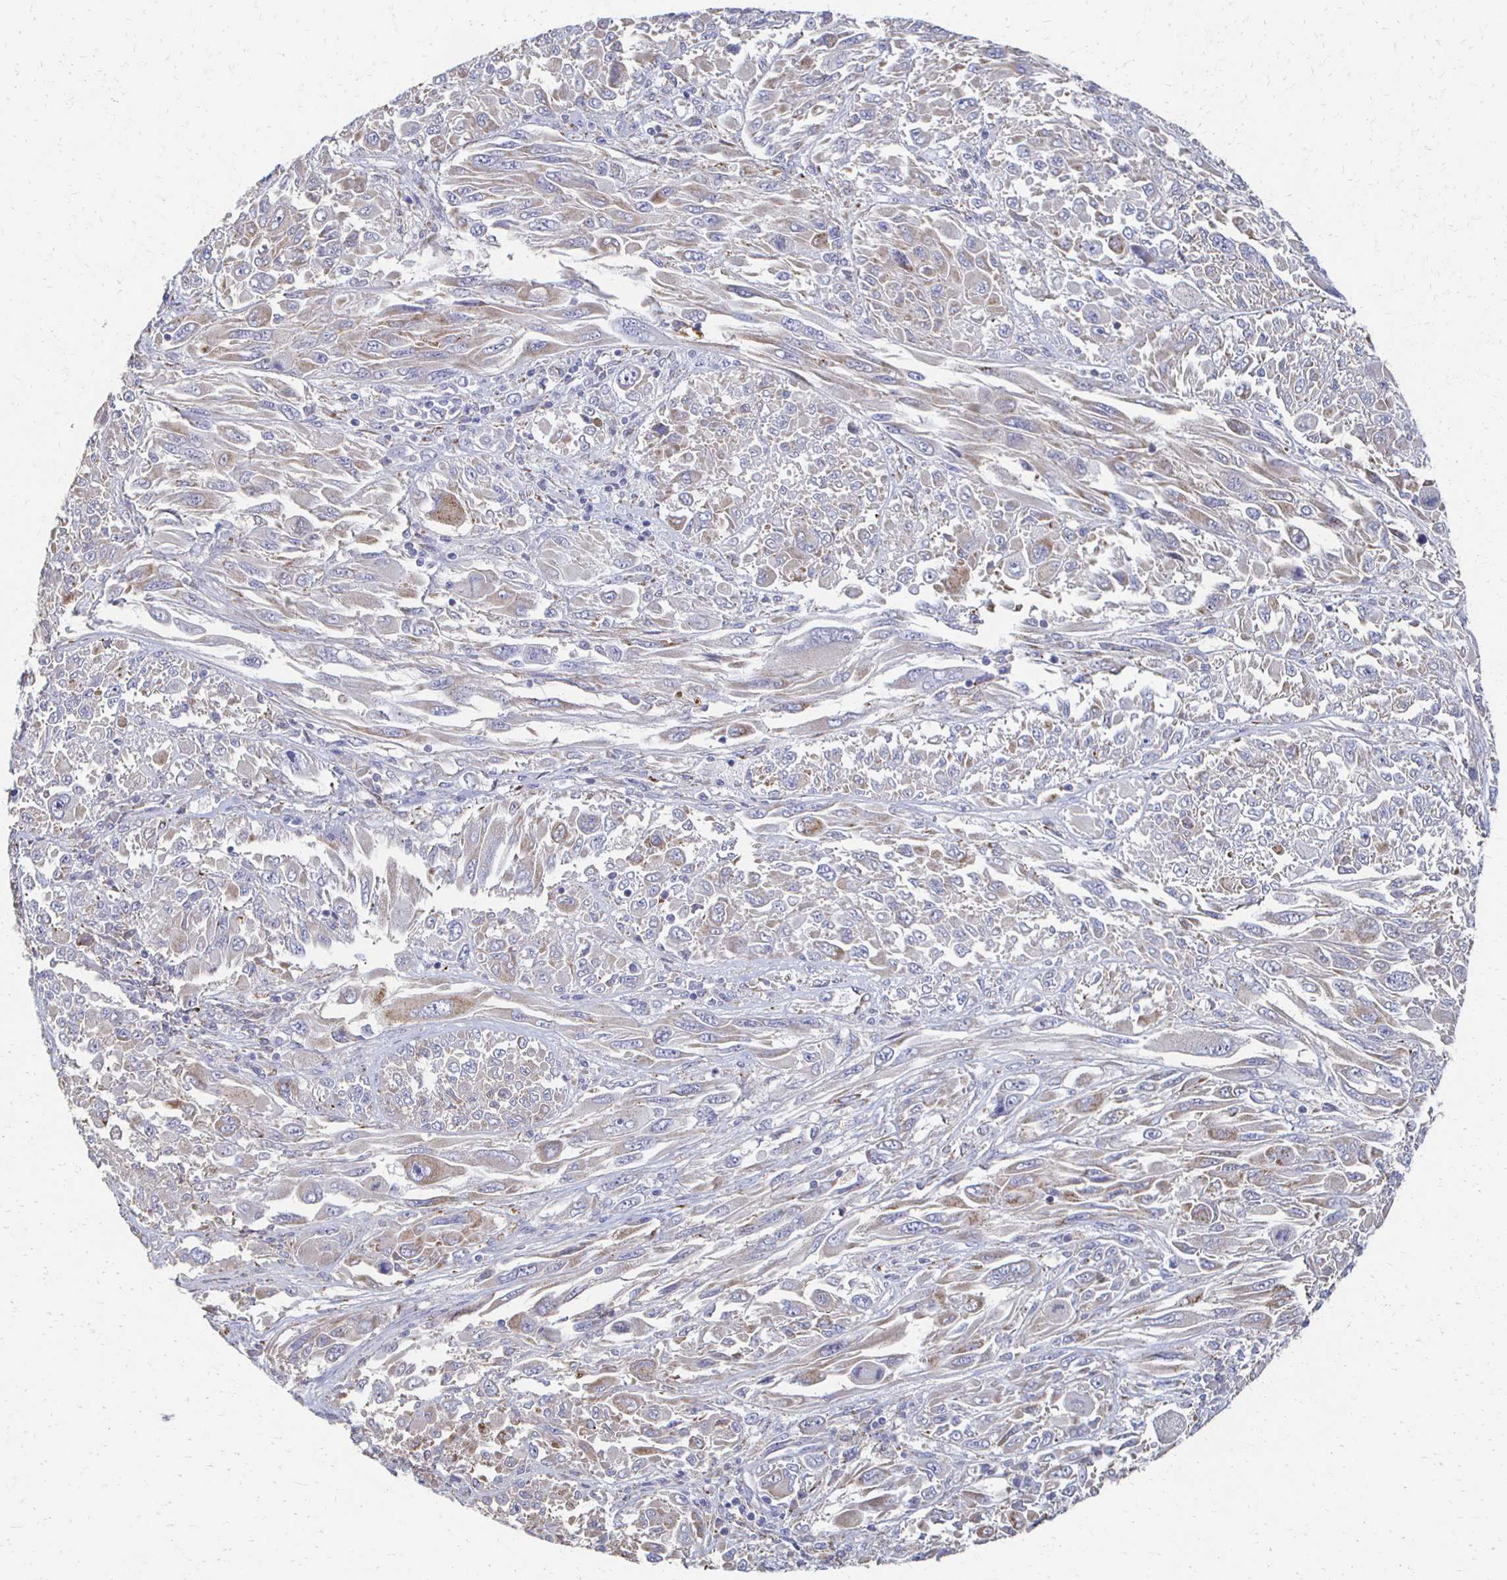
{"staining": {"intensity": "weak", "quantity": "25%-75%", "location": "cytoplasmic/membranous"}, "tissue": "melanoma", "cell_type": "Tumor cells", "image_type": "cancer", "snomed": [{"axis": "morphology", "description": "Malignant melanoma, NOS"}, {"axis": "topography", "description": "Skin"}], "caption": "Immunohistochemistry (IHC) staining of malignant melanoma, which reveals low levels of weak cytoplasmic/membranous staining in approximately 25%-75% of tumor cells indicating weak cytoplasmic/membranous protein staining. The staining was performed using DAB (3,3'-diaminobenzidine) (brown) for protein detection and nuclei were counterstained in hematoxylin (blue).", "gene": "CX3CR1", "patient": {"sex": "female", "age": 91}}